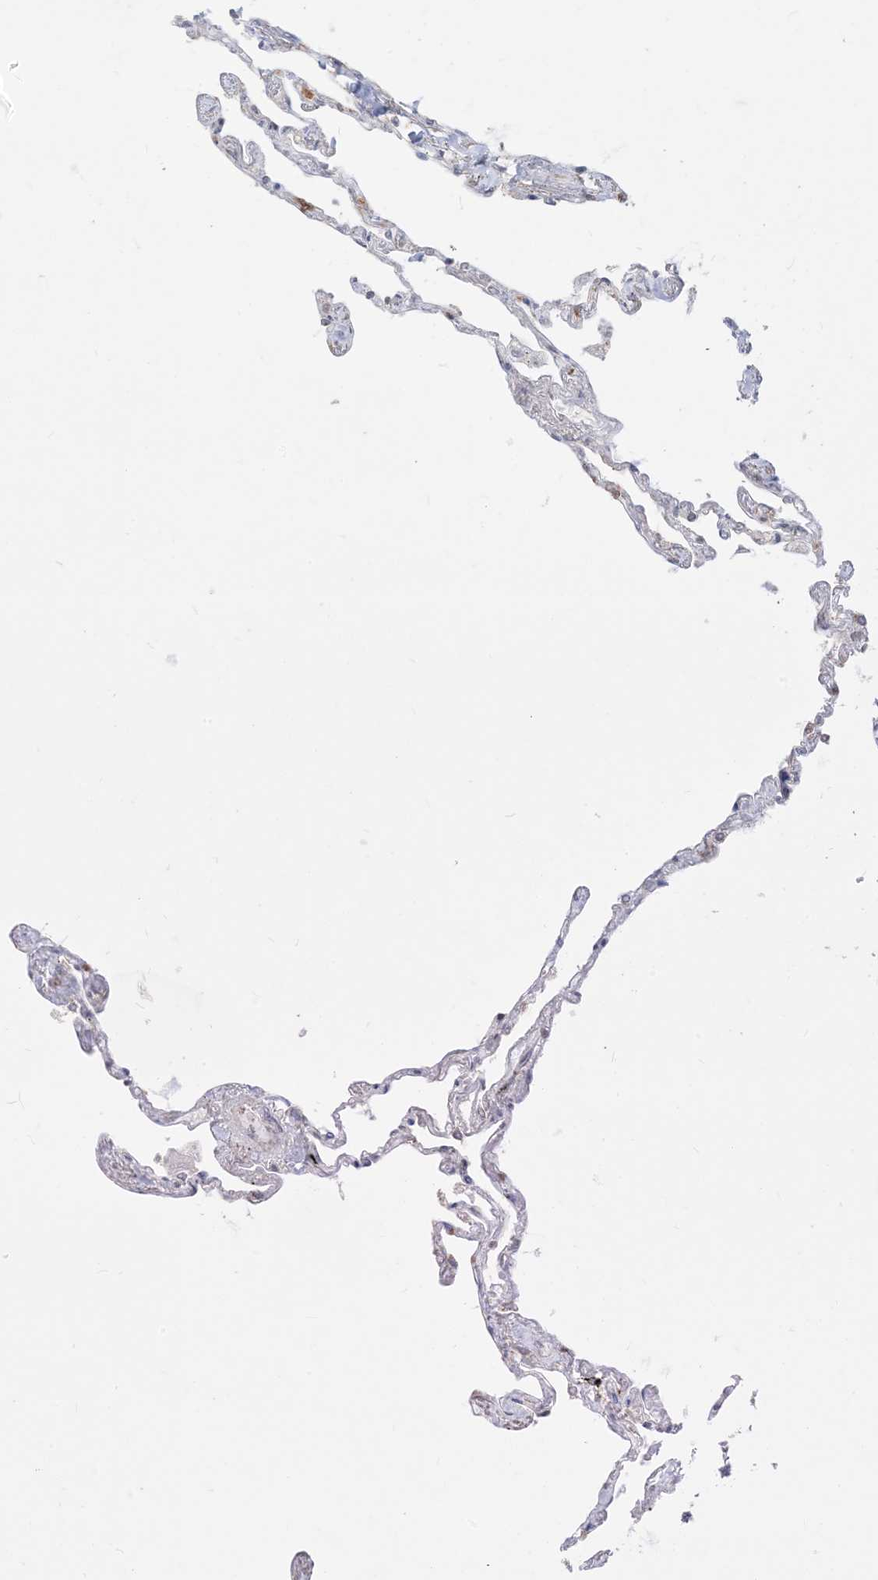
{"staining": {"intensity": "weak", "quantity": "<25%", "location": "cytoplasmic/membranous"}, "tissue": "lung", "cell_type": "Alveolar cells", "image_type": "normal", "snomed": [{"axis": "morphology", "description": "Normal tissue, NOS"}, {"axis": "topography", "description": "Lung"}], "caption": "DAB (3,3'-diaminobenzidine) immunohistochemical staining of unremarkable lung shows no significant staining in alveolar cells. (DAB (3,3'-diaminobenzidine) immunohistochemistry (IHC), high magnification).", "gene": "KANSL3", "patient": {"sex": "female", "age": 67}}